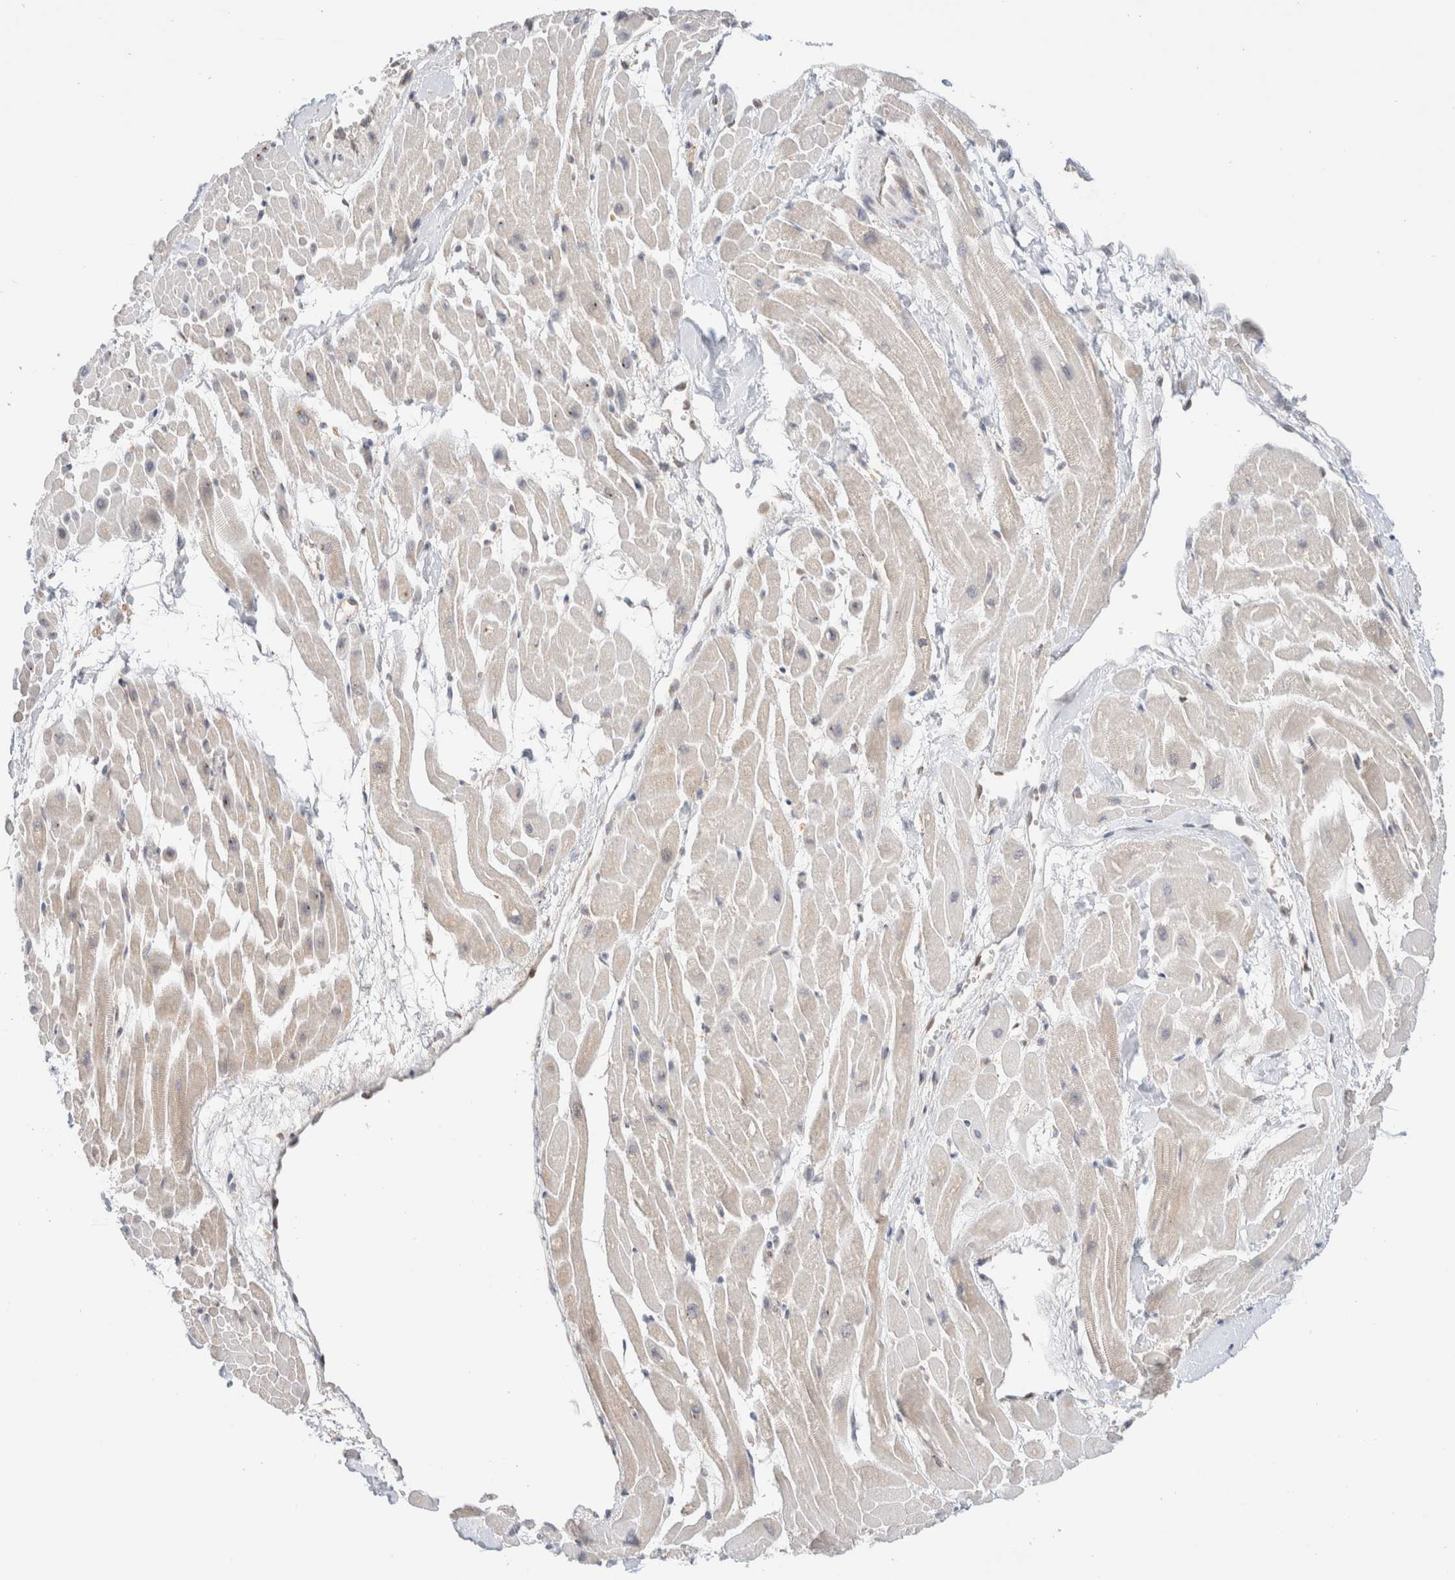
{"staining": {"intensity": "moderate", "quantity": "<25%", "location": "cytoplasmic/membranous"}, "tissue": "heart muscle", "cell_type": "Cardiomyocytes", "image_type": "normal", "snomed": [{"axis": "morphology", "description": "Normal tissue, NOS"}, {"axis": "topography", "description": "Heart"}], "caption": "Heart muscle stained with IHC reveals moderate cytoplasmic/membranous expression in about <25% of cardiomyocytes.", "gene": "XKR4", "patient": {"sex": "male", "age": 45}}